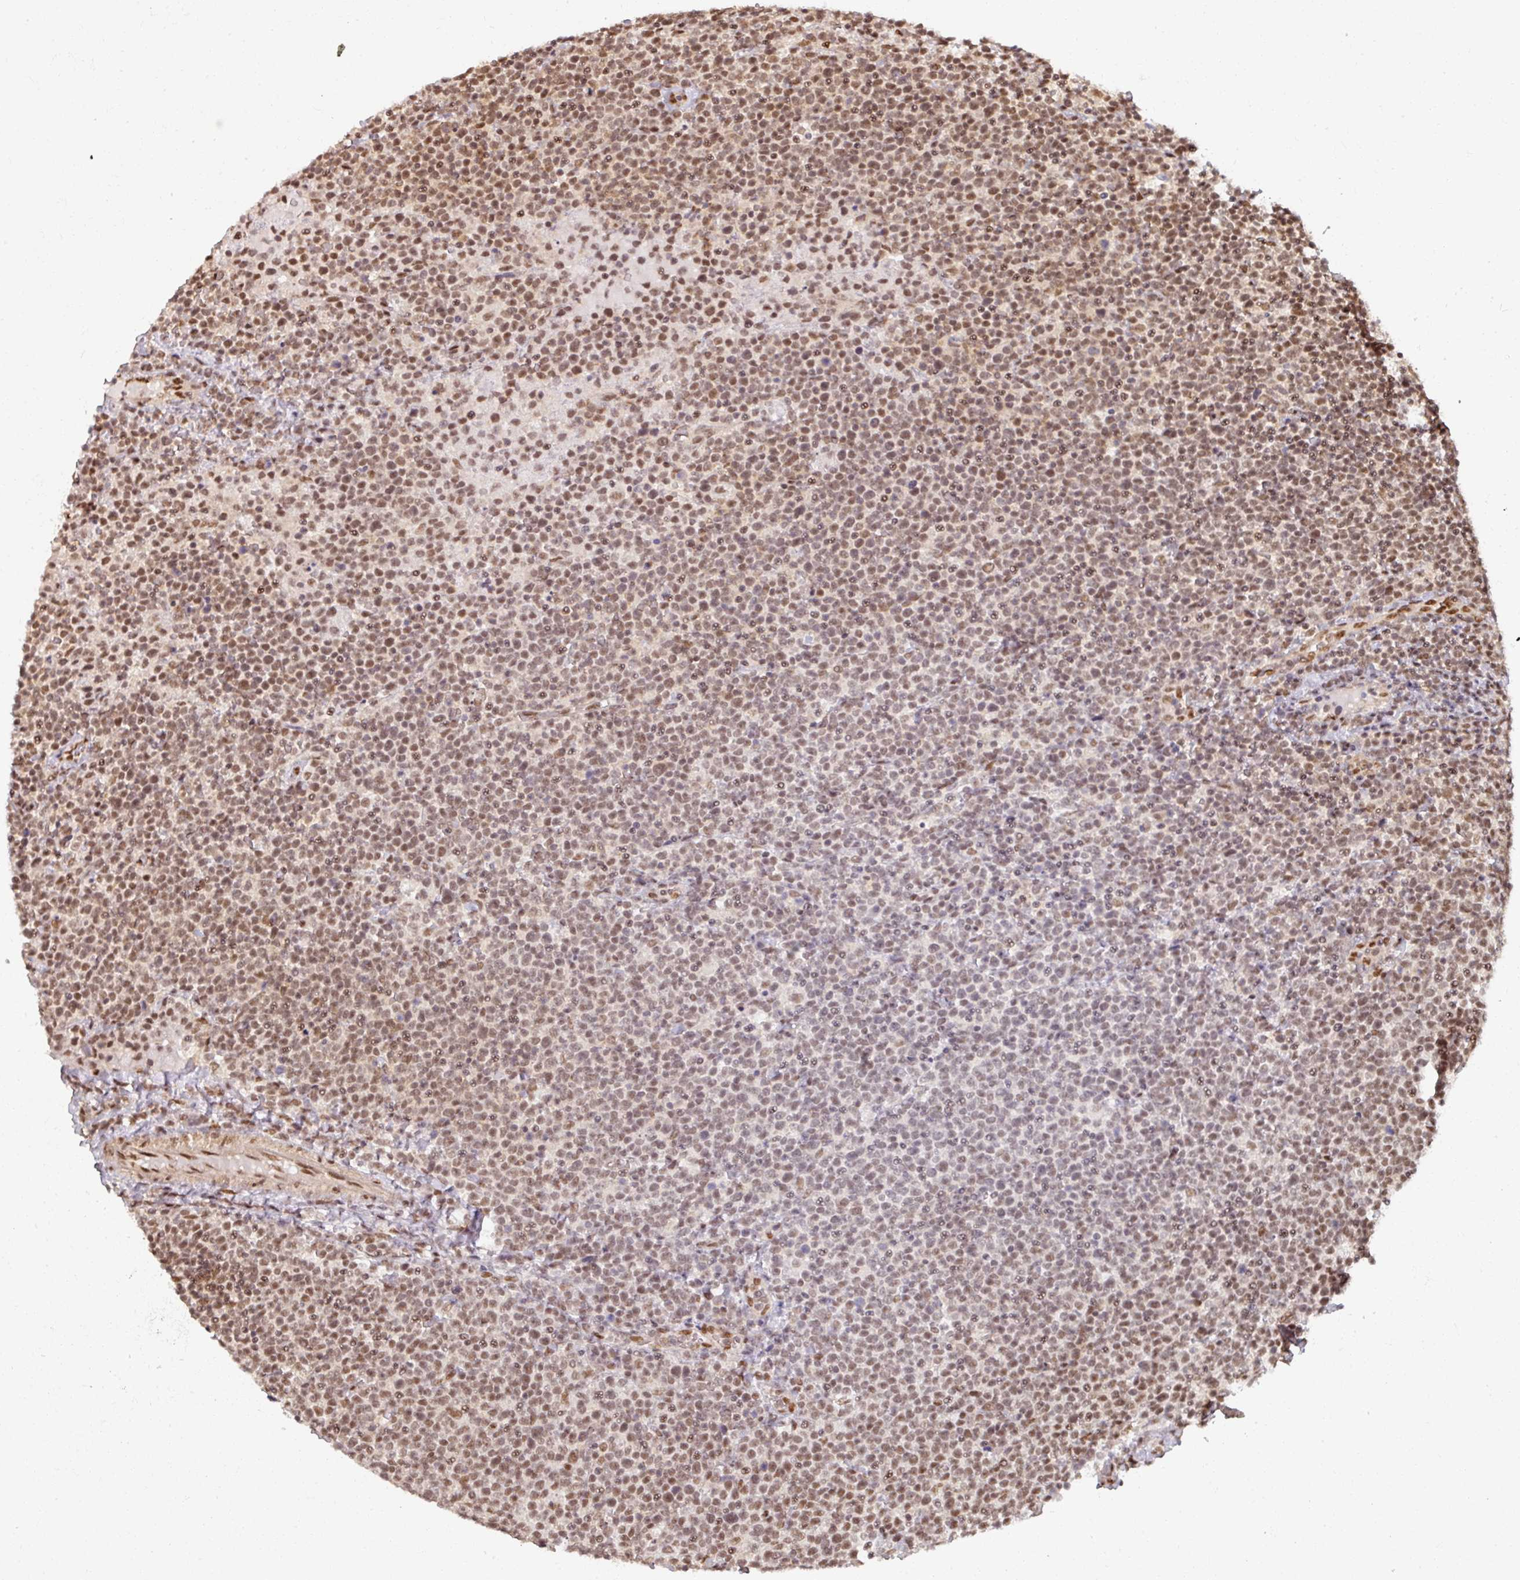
{"staining": {"intensity": "moderate", "quantity": "25%-75%", "location": "nuclear"}, "tissue": "lymphoma", "cell_type": "Tumor cells", "image_type": "cancer", "snomed": [{"axis": "morphology", "description": "Malignant lymphoma, non-Hodgkin's type, High grade"}, {"axis": "topography", "description": "Lymph node"}], "caption": "Lymphoma stained with a brown dye reveals moderate nuclear positive staining in about 25%-75% of tumor cells.", "gene": "SIK3", "patient": {"sex": "male", "age": 61}}